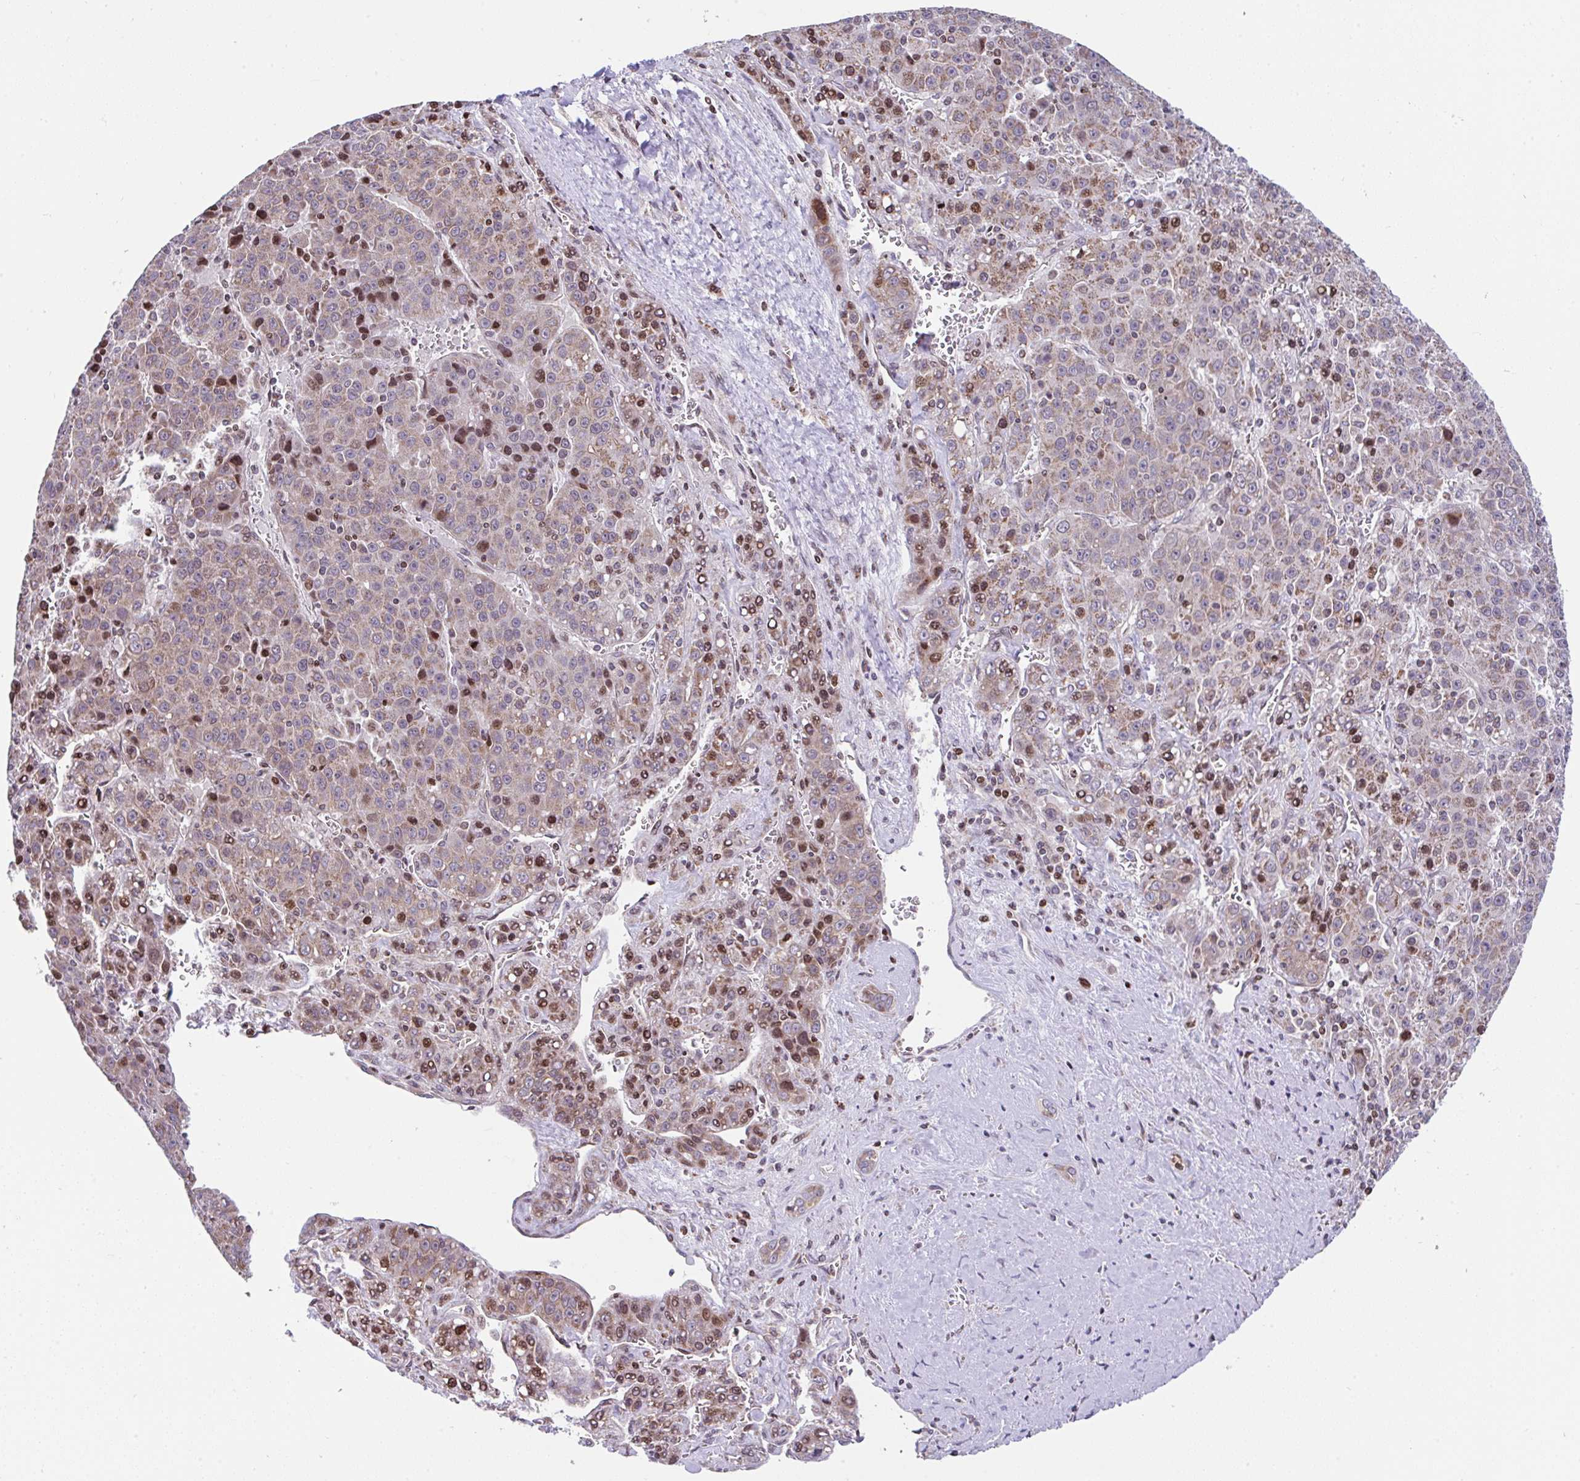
{"staining": {"intensity": "moderate", "quantity": ">75%", "location": "cytoplasmic/membranous"}, "tissue": "liver cancer", "cell_type": "Tumor cells", "image_type": "cancer", "snomed": [{"axis": "morphology", "description": "Carcinoma, Hepatocellular, NOS"}, {"axis": "topography", "description": "Liver"}], "caption": "This is a histology image of immunohistochemistry (IHC) staining of liver hepatocellular carcinoma, which shows moderate staining in the cytoplasmic/membranous of tumor cells.", "gene": "FIGNL1", "patient": {"sex": "female", "age": 53}}